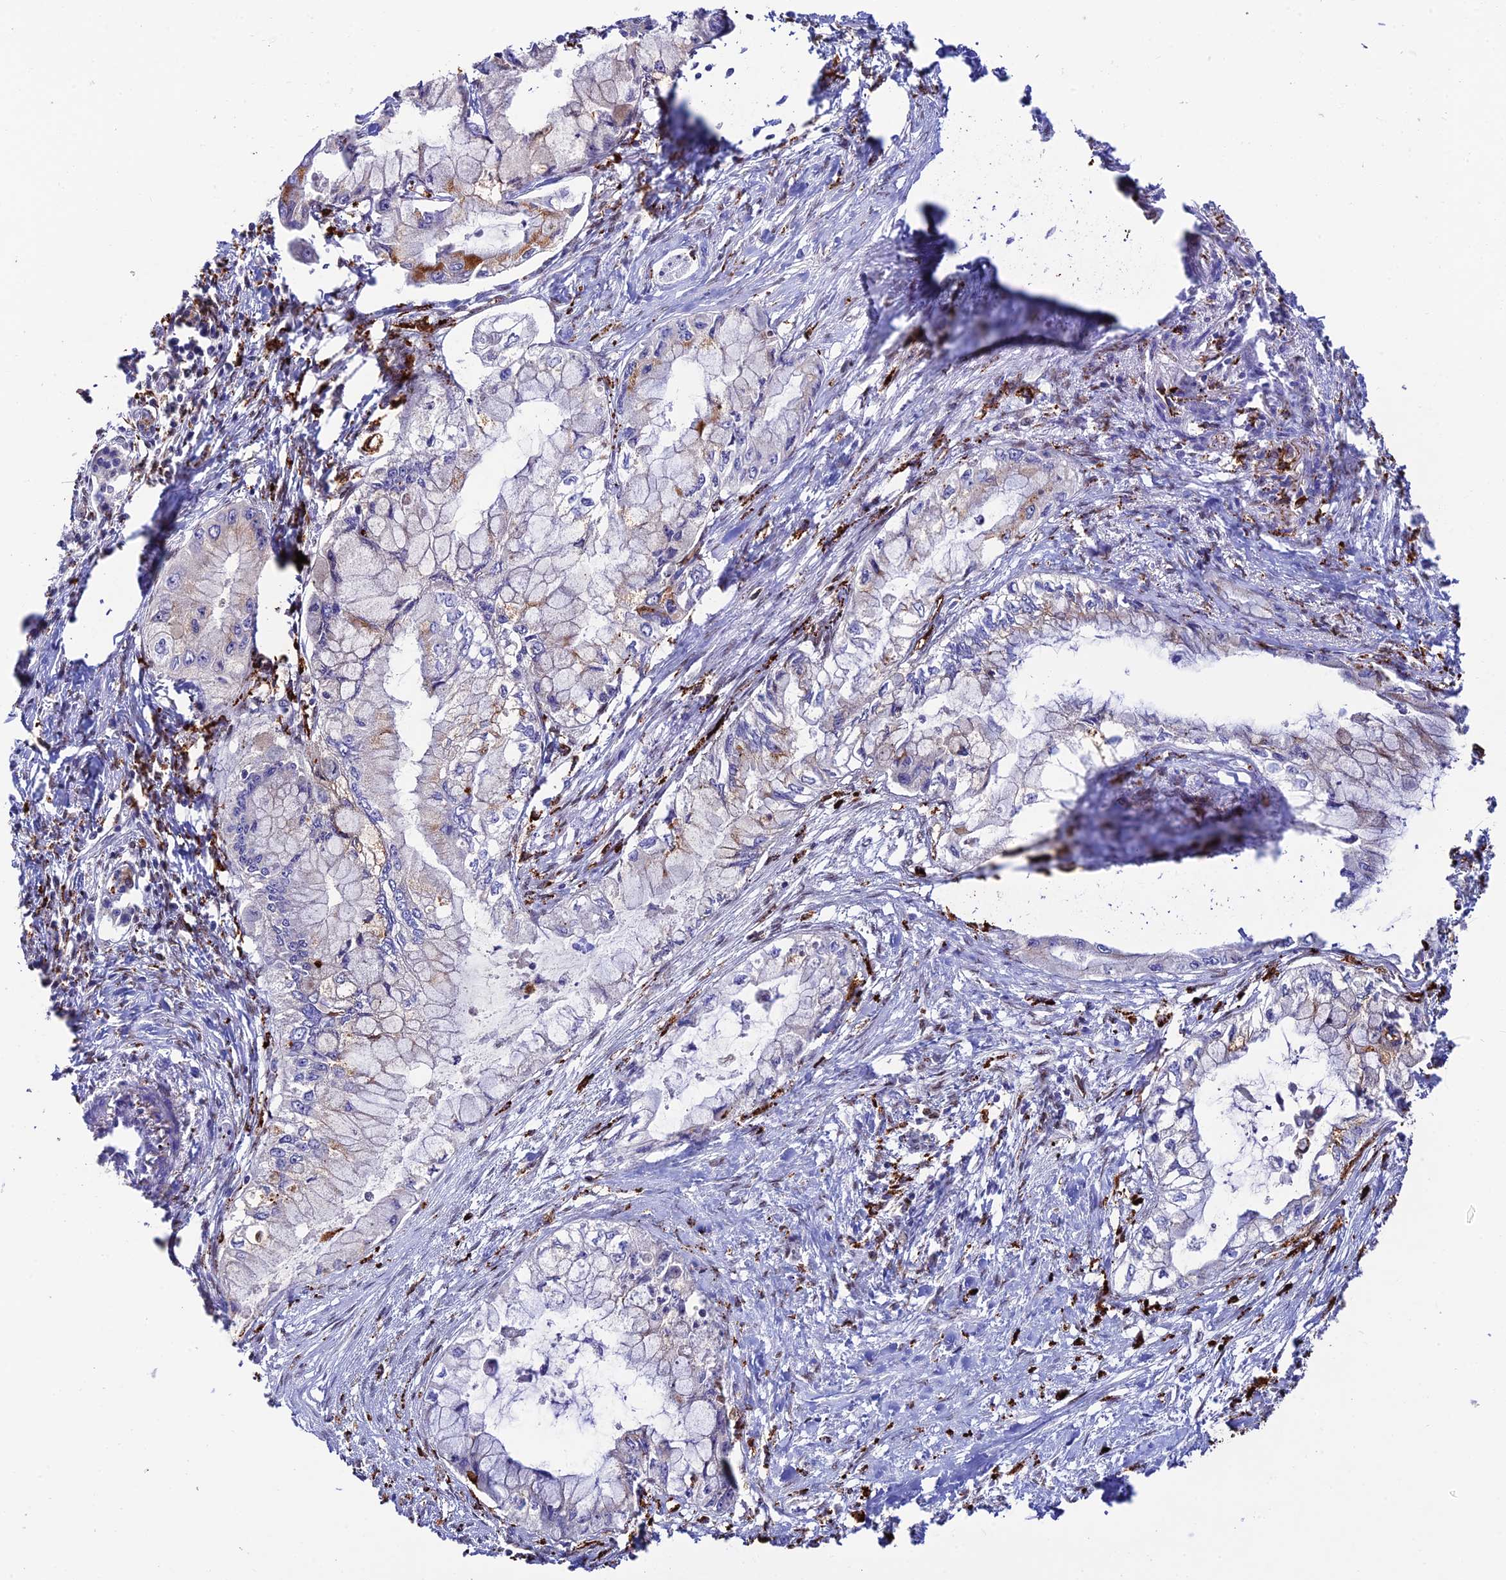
{"staining": {"intensity": "weak", "quantity": "<25%", "location": "cytoplasmic/membranous"}, "tissue": "pancreatic cancer", "cell_type": "Tumor cells", "image_type": "cancer", "snomed": [{"axis": "morphology", "description": "Adenocarcinoma, NOS"}, {"axis": "topography", "description": "Pancreas"}], "caption": "The image shows no staining of tumor cells in pancreatic cancer. (Brightfield microscopy of DAB (3,3'-diaminobenzidine) immunohistochemistry at high magnification).", "gene": "HIC1", "patient": {"sex": "male", "age": 48}}